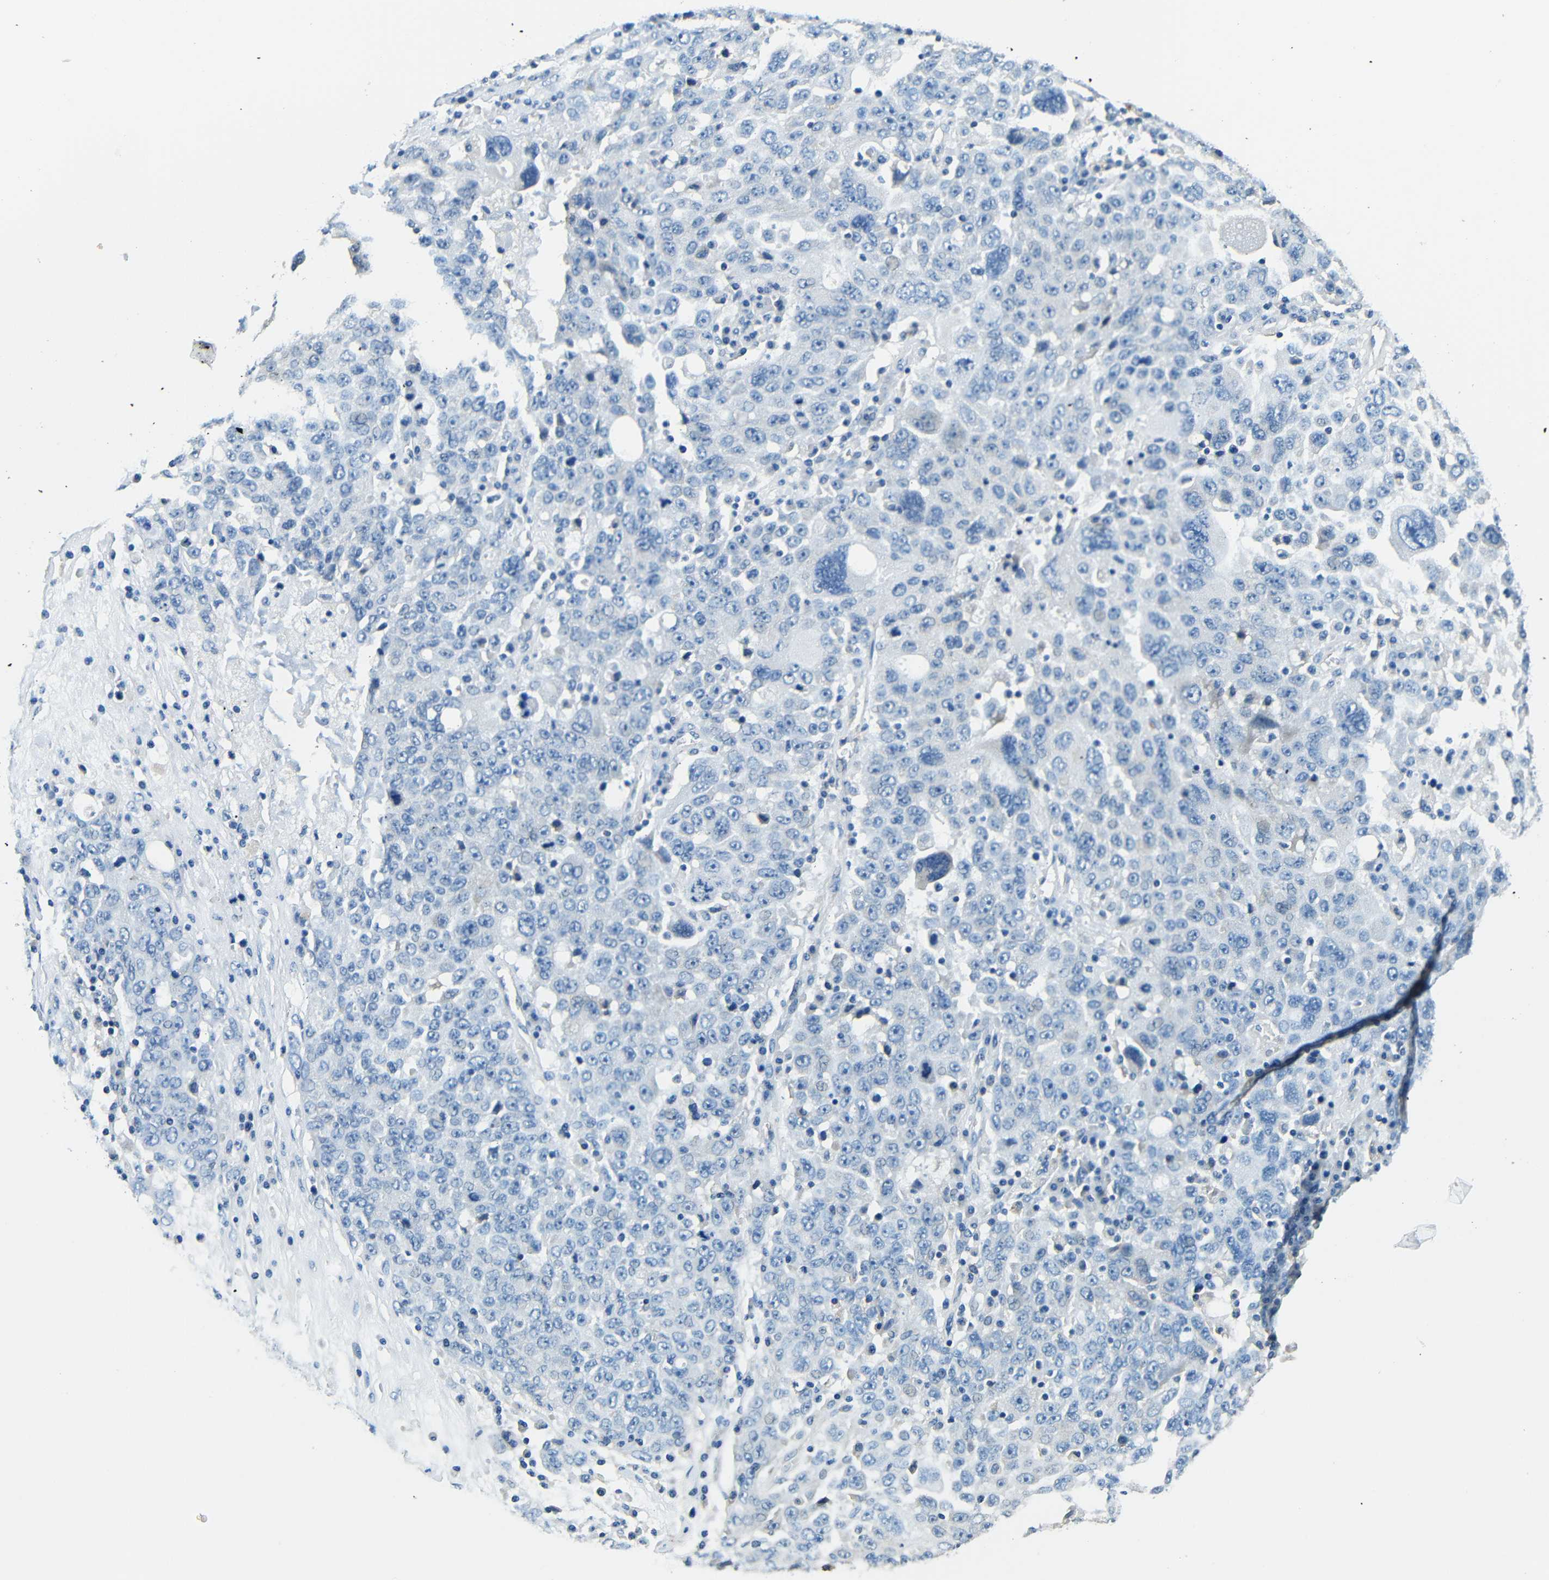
{"staining": {"intensity": "negative", "quantity": "none", "location": "none"}, "tissue": "ovarian cancer", "cell_type": "Tumor cells", "image_type": "cancer", "snomed": [{"axis": "morphology", "description": "Carcinoma, endometroid"}, {"axis": "topography", "description": "Ovary"}], "caption": "An image of human endometroid carcinoma (ovarian) is negative for staining in tumor cells. (DAB (3,3'-diaminobenzidine) IHC visualized using brightfield microscopy, high magnification).", "gene": "ADAP1", "patient": {"sex": "female", "age": 62}}